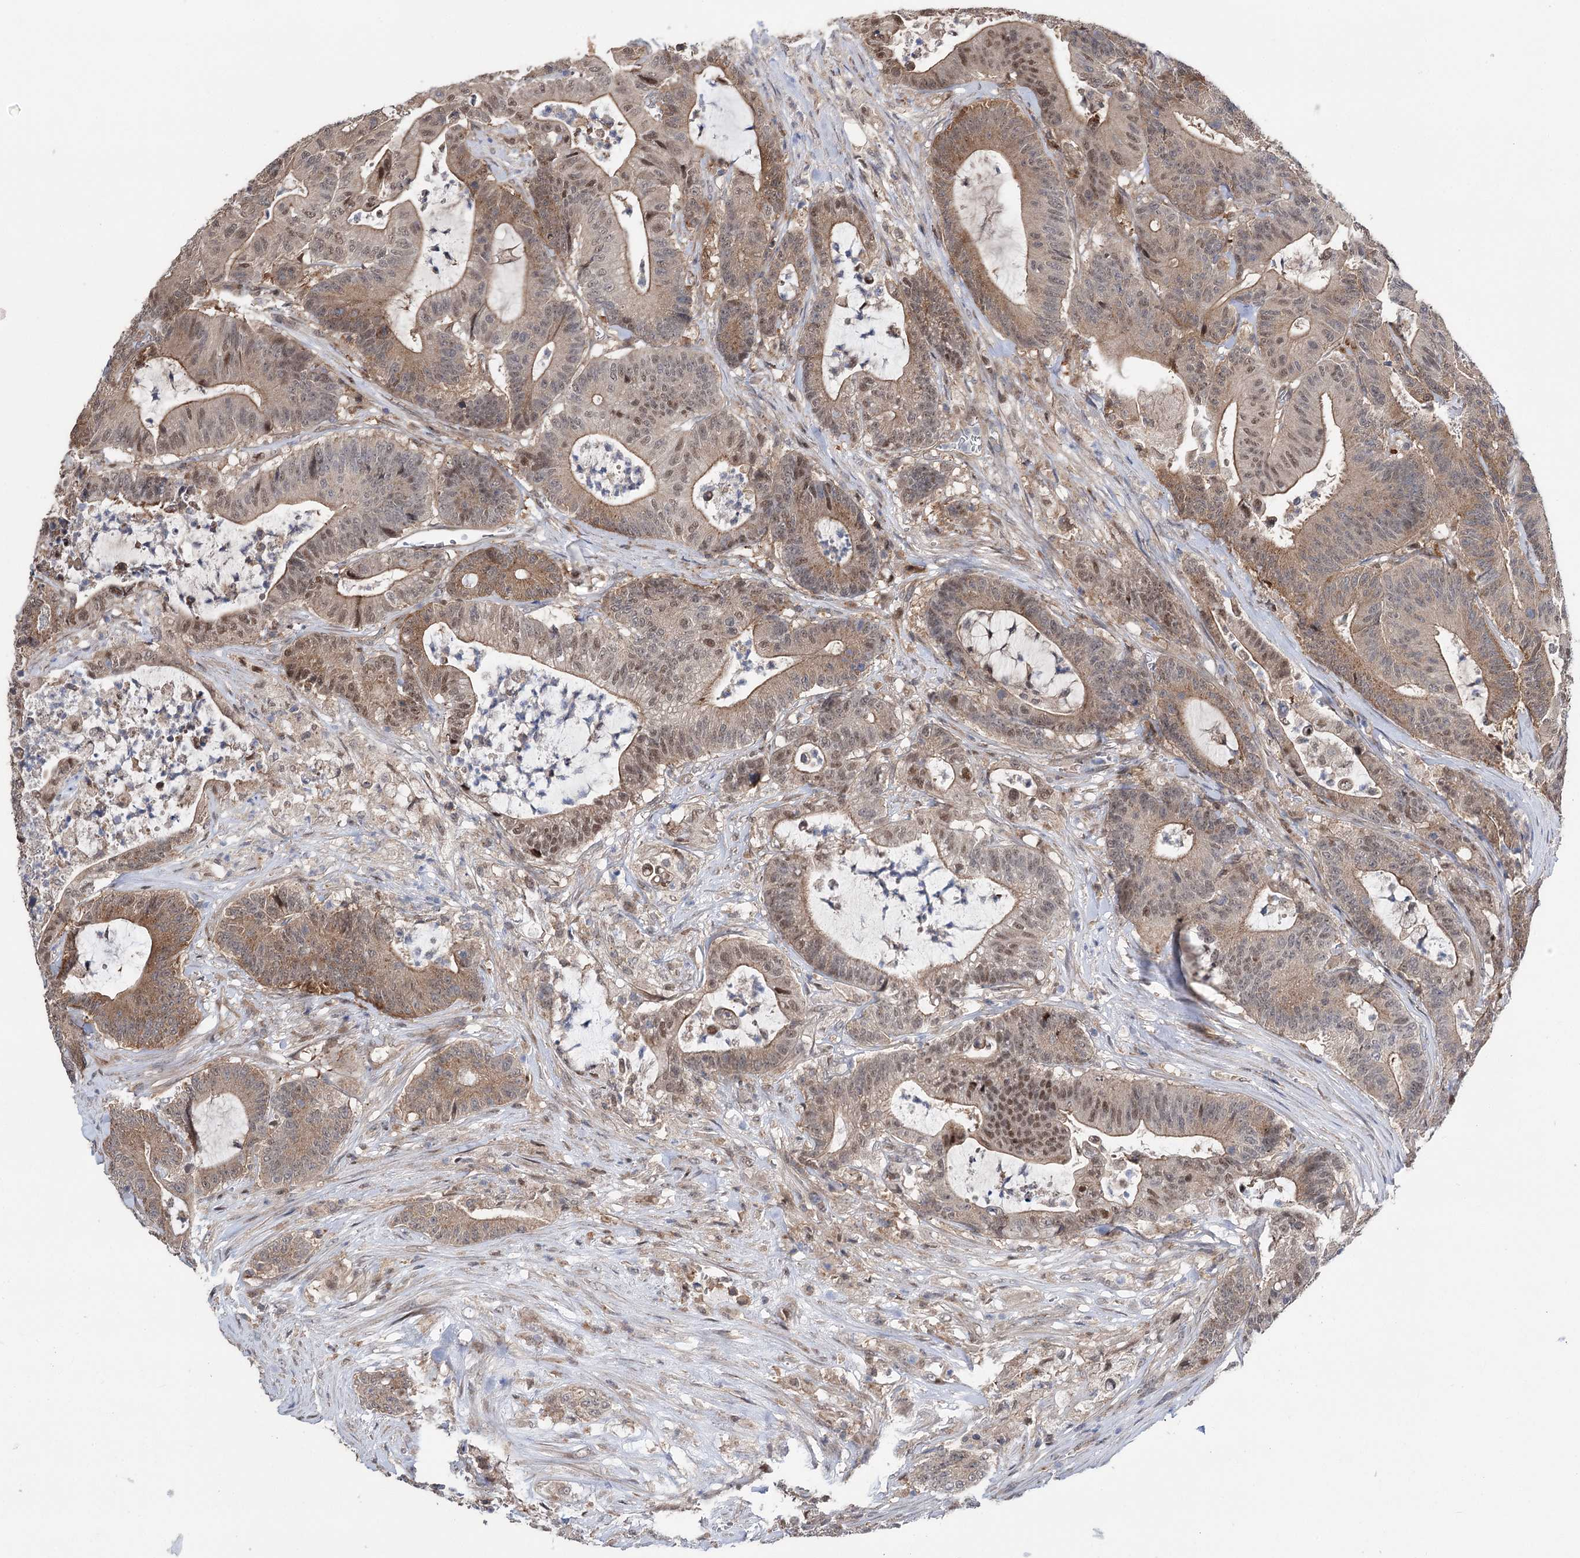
{"staining": {"intensity": "moderate", "quantity": "25%-75%", "location": "cytoplasmic/membranous,nuclear"}, "tissue": "colorectal cancer", "cell_type": "Tumor cells", "image_type": "cancer", "snomed": [{"axis": "morphology", "description": "Adenocarcinoma, NOS"}, {"axis": "topography", "description": "Colon"}], "caption": "Tumor cells demonstrate moderate cytoplasmic/membranous and nuclear staining in approximately 25%-75% of cells in colorectal cancer (adenocarcinoma).", "gene": "STX6", "patient": {"sex": "female", "age": 84}}